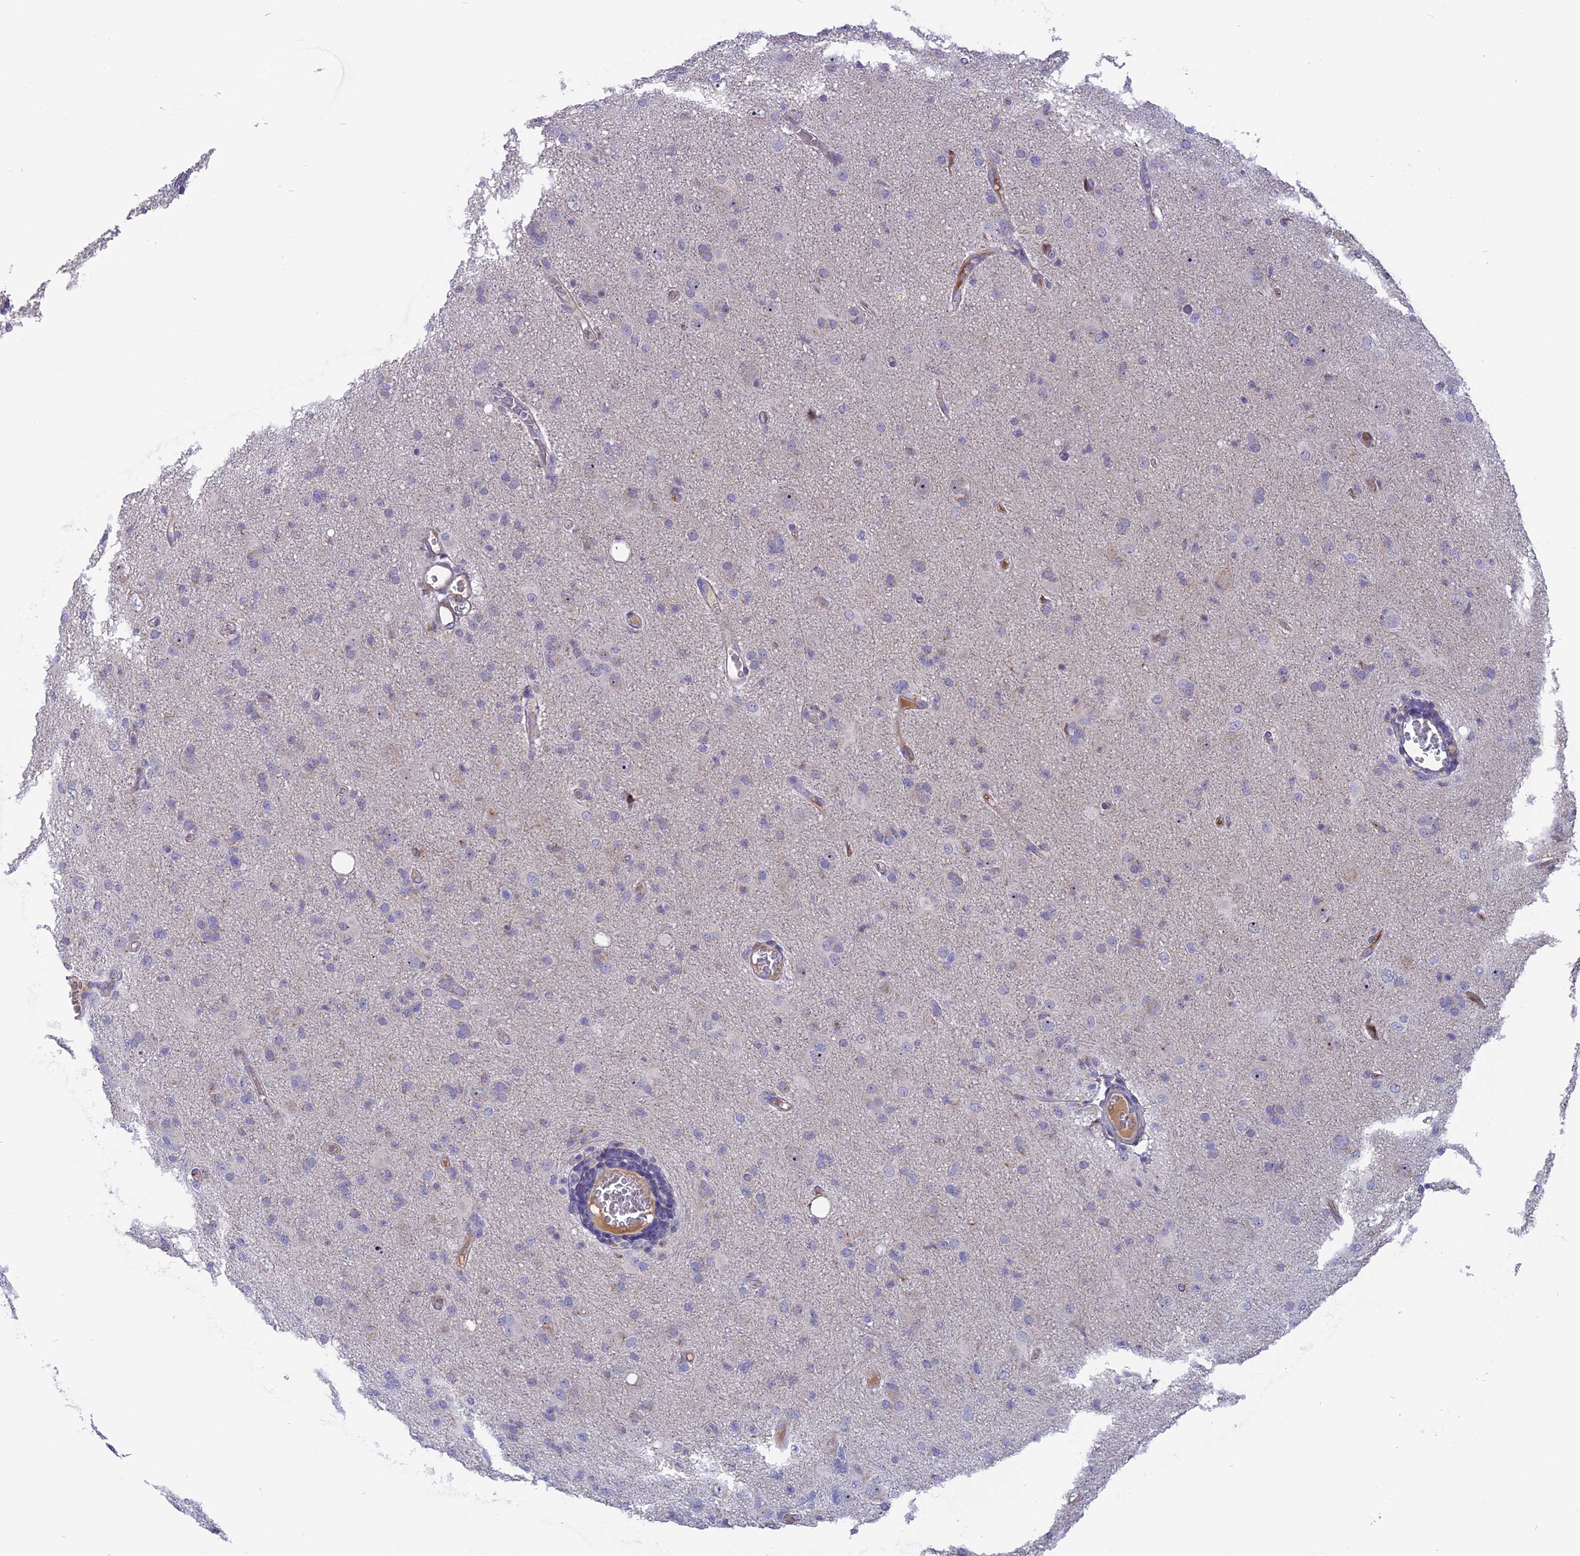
{"staining": {"intensity": "negative", "quantity": "none", "location": "none"}, "tissue": "glioma", "cell_type": "Tumor cells", "image_type": "cancer", "snomed": [{"axis": "morphology", "description": "Glioma, malignant, High grade"}, {"axis": "topography", "description": "Brain"}], "caption": "DAB immunohistochemical staining of malignant glioma (high-grade) demonstrates no significant positivity in tumor cells.", "gene": "DTWD1", "patient": {"sex": "female", "age": 57}}